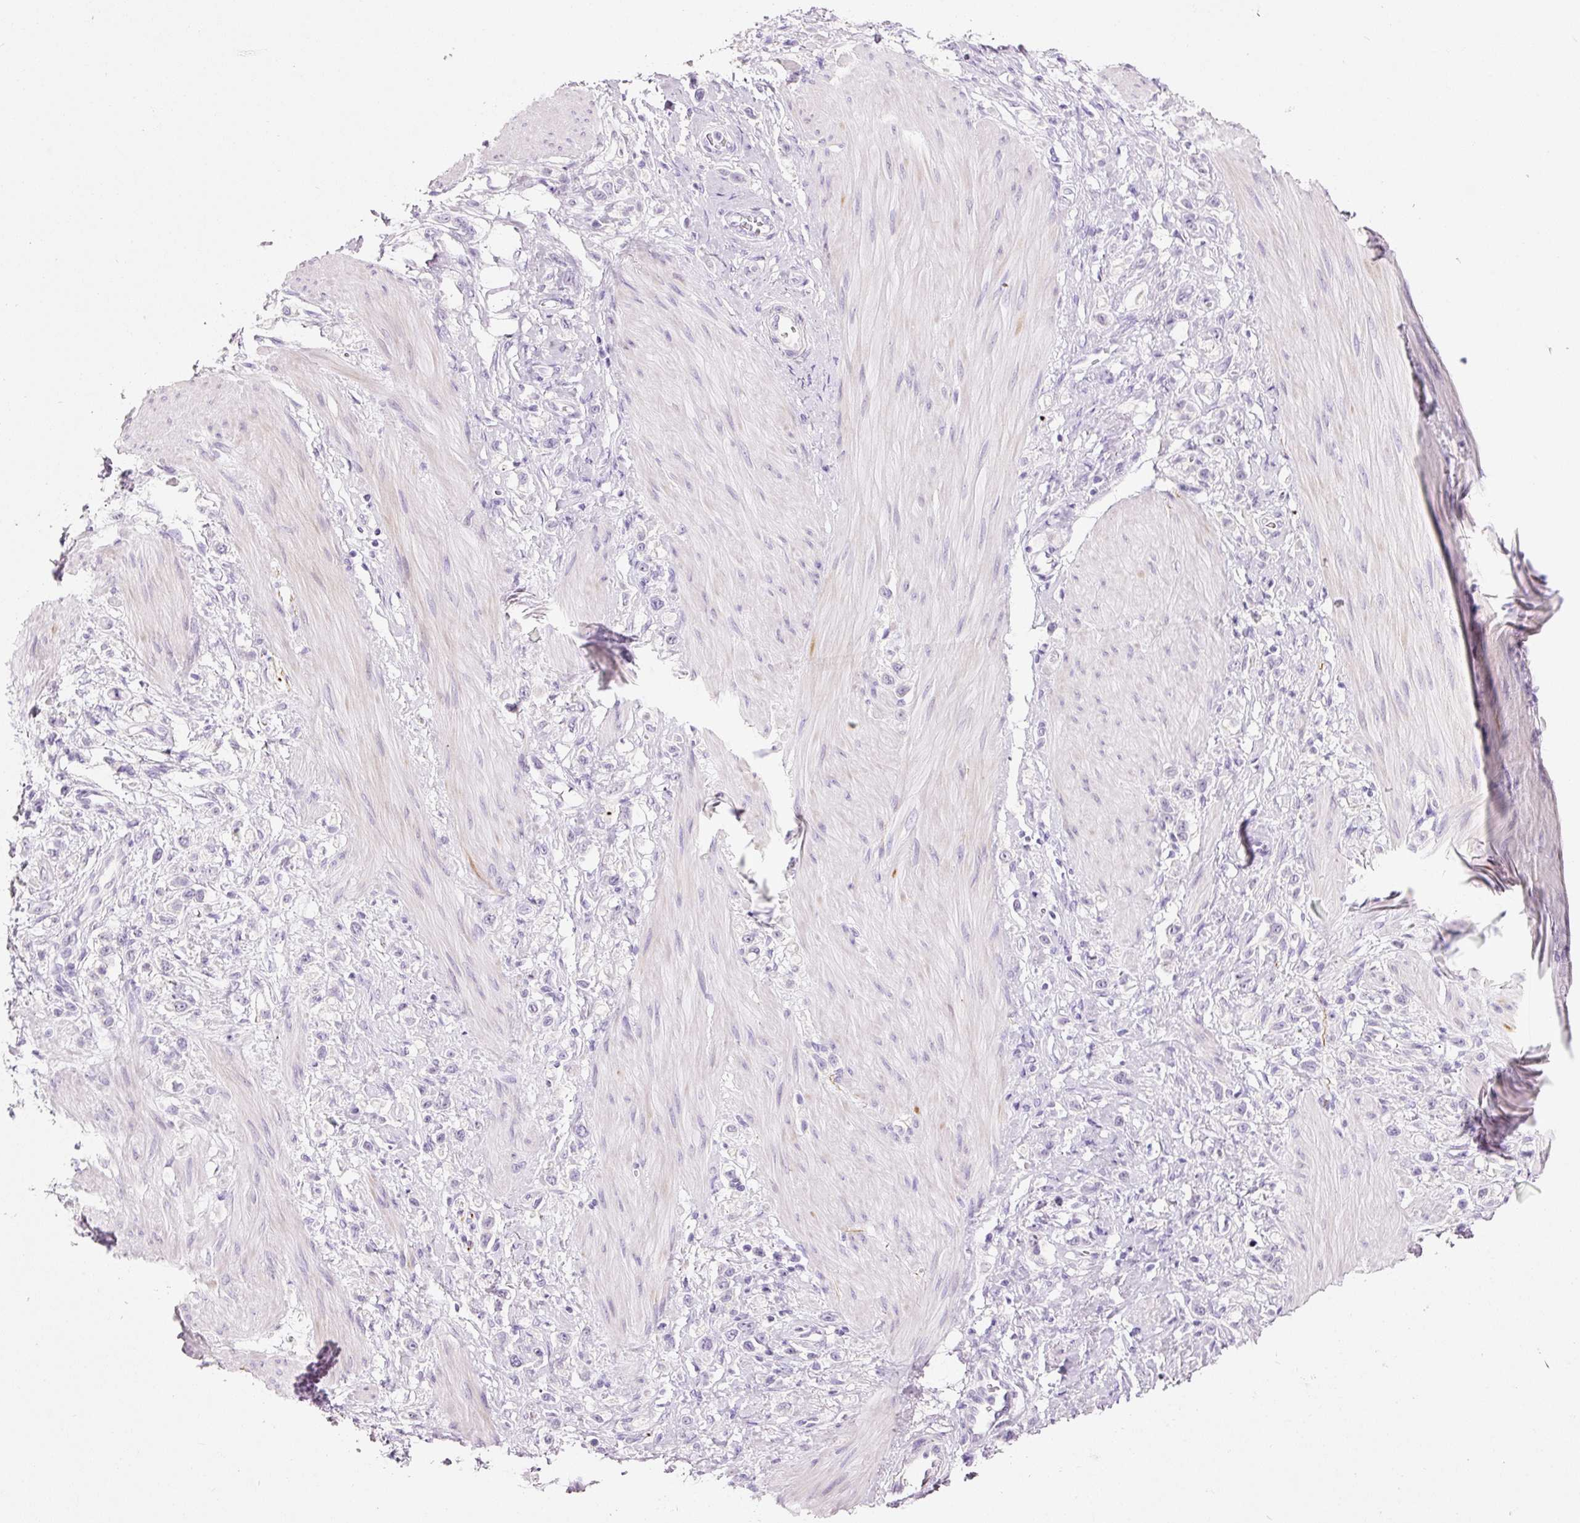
{"staining": {"intensity": "negative", "quantity": "none", "location": "none"}, "tissue": "stomach cancer", "cell_type": "Tumor cells", "image_type": "cancer", "snomed": [{"axis": "morphology", "description": "Adenocarcinoma, NOS"}, {"axis": "topography", "description": "Stomach"}], "caption": "This is an IHC micrograph of stomach cancer (adenocarcinoma). There is no staining in tumor cells.", "gene": "ANKRD20A1", "patient": {"sex": "female", "age": 65}}